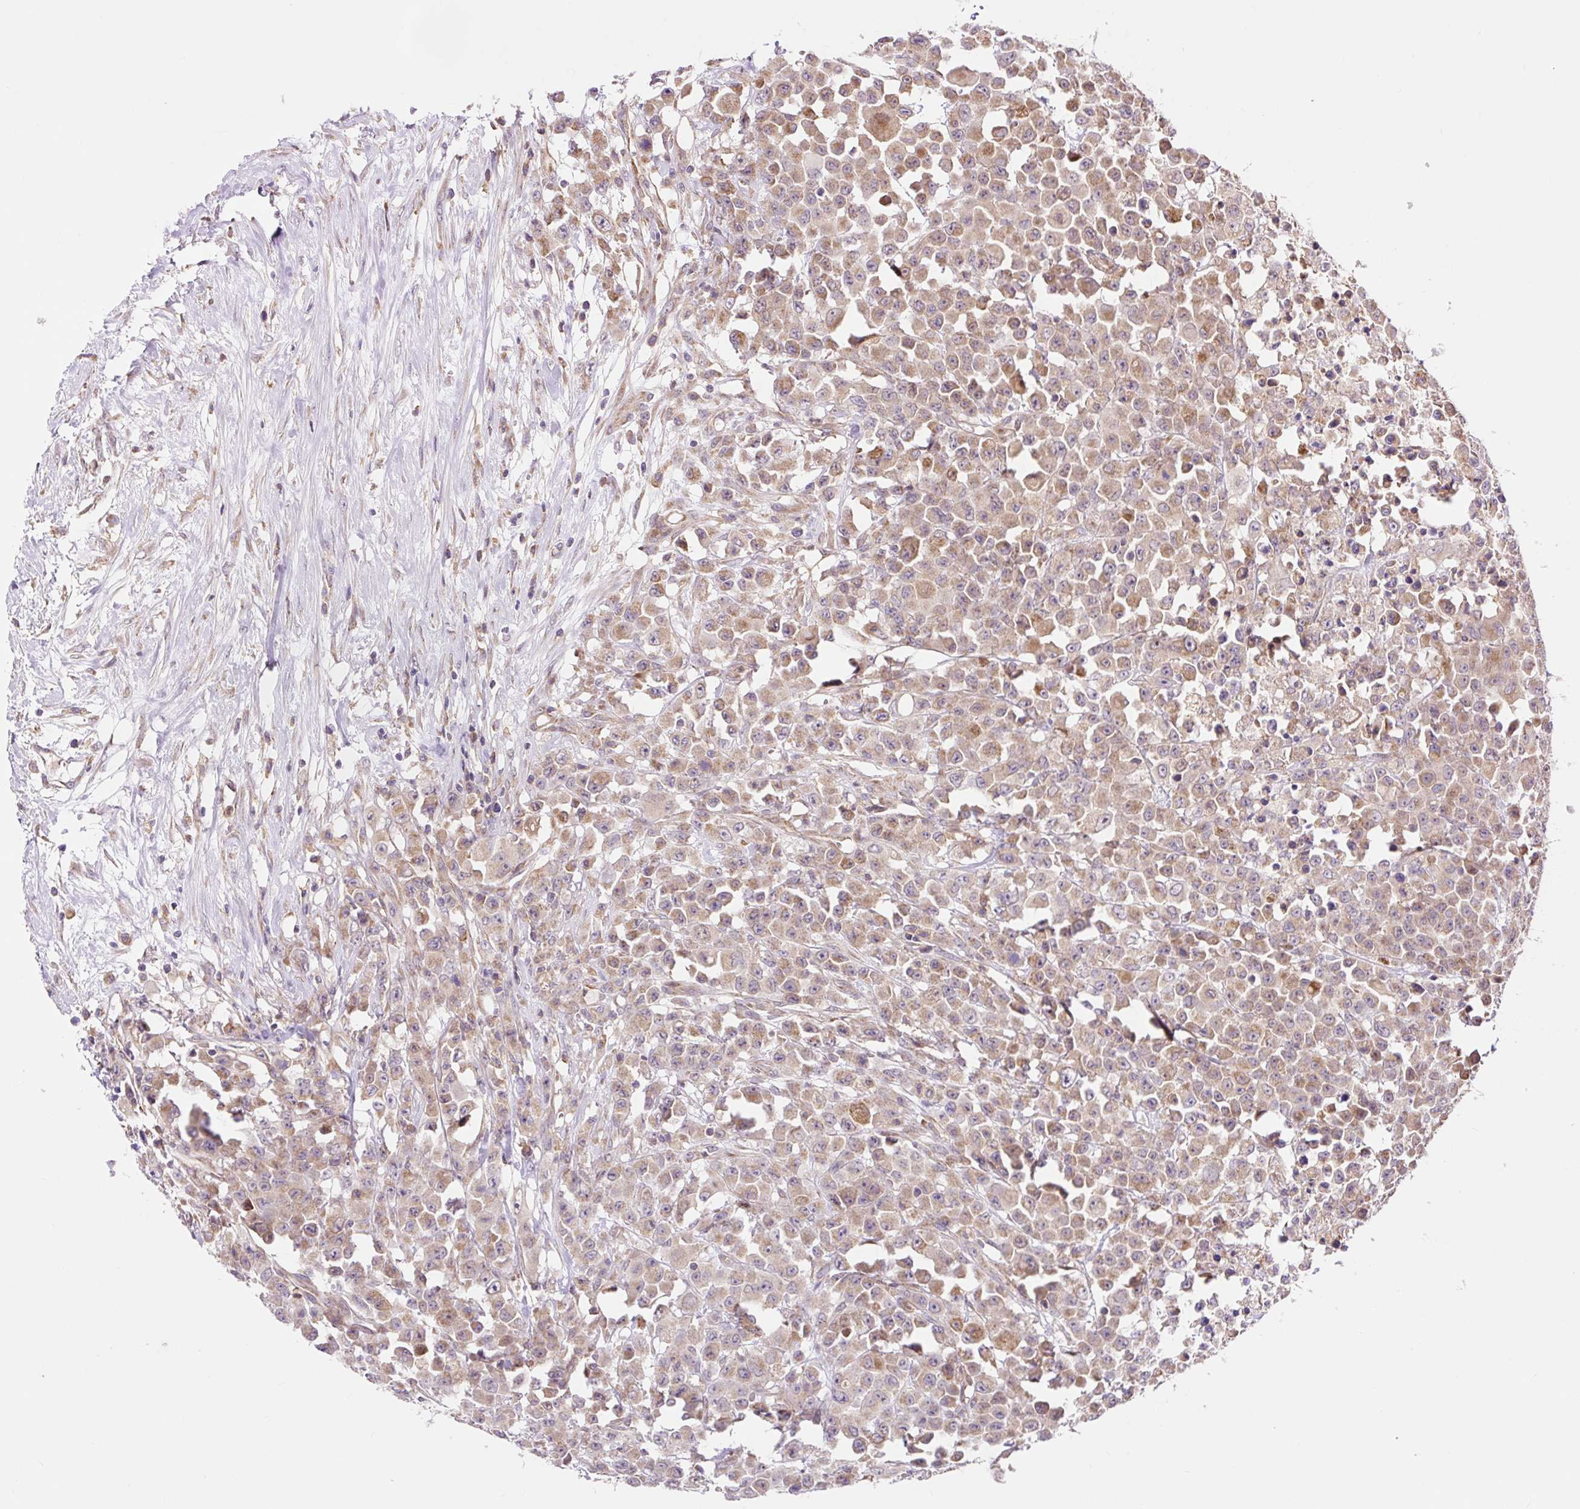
{"staining": {"intensity": "weak", "quantity": ">75%", "location": "cytoplasmic/membranous"}, "tissue": "colorectal cancer", "cell_type": "Tumor cells", "image_type": "cancer", "snomed": [{"axis": "morphology", "description": "Adenocarcinoma, NOS"}, {"axis": "topography", "description": "Colon"}], "caption": "A brown stain shows weak cytoplasmic/membranous staining of a protein in colorectal adenocarcinoma tumor cells.", "gene": "TRIAP1", "patient": {"sex": "male", "age": 51}}